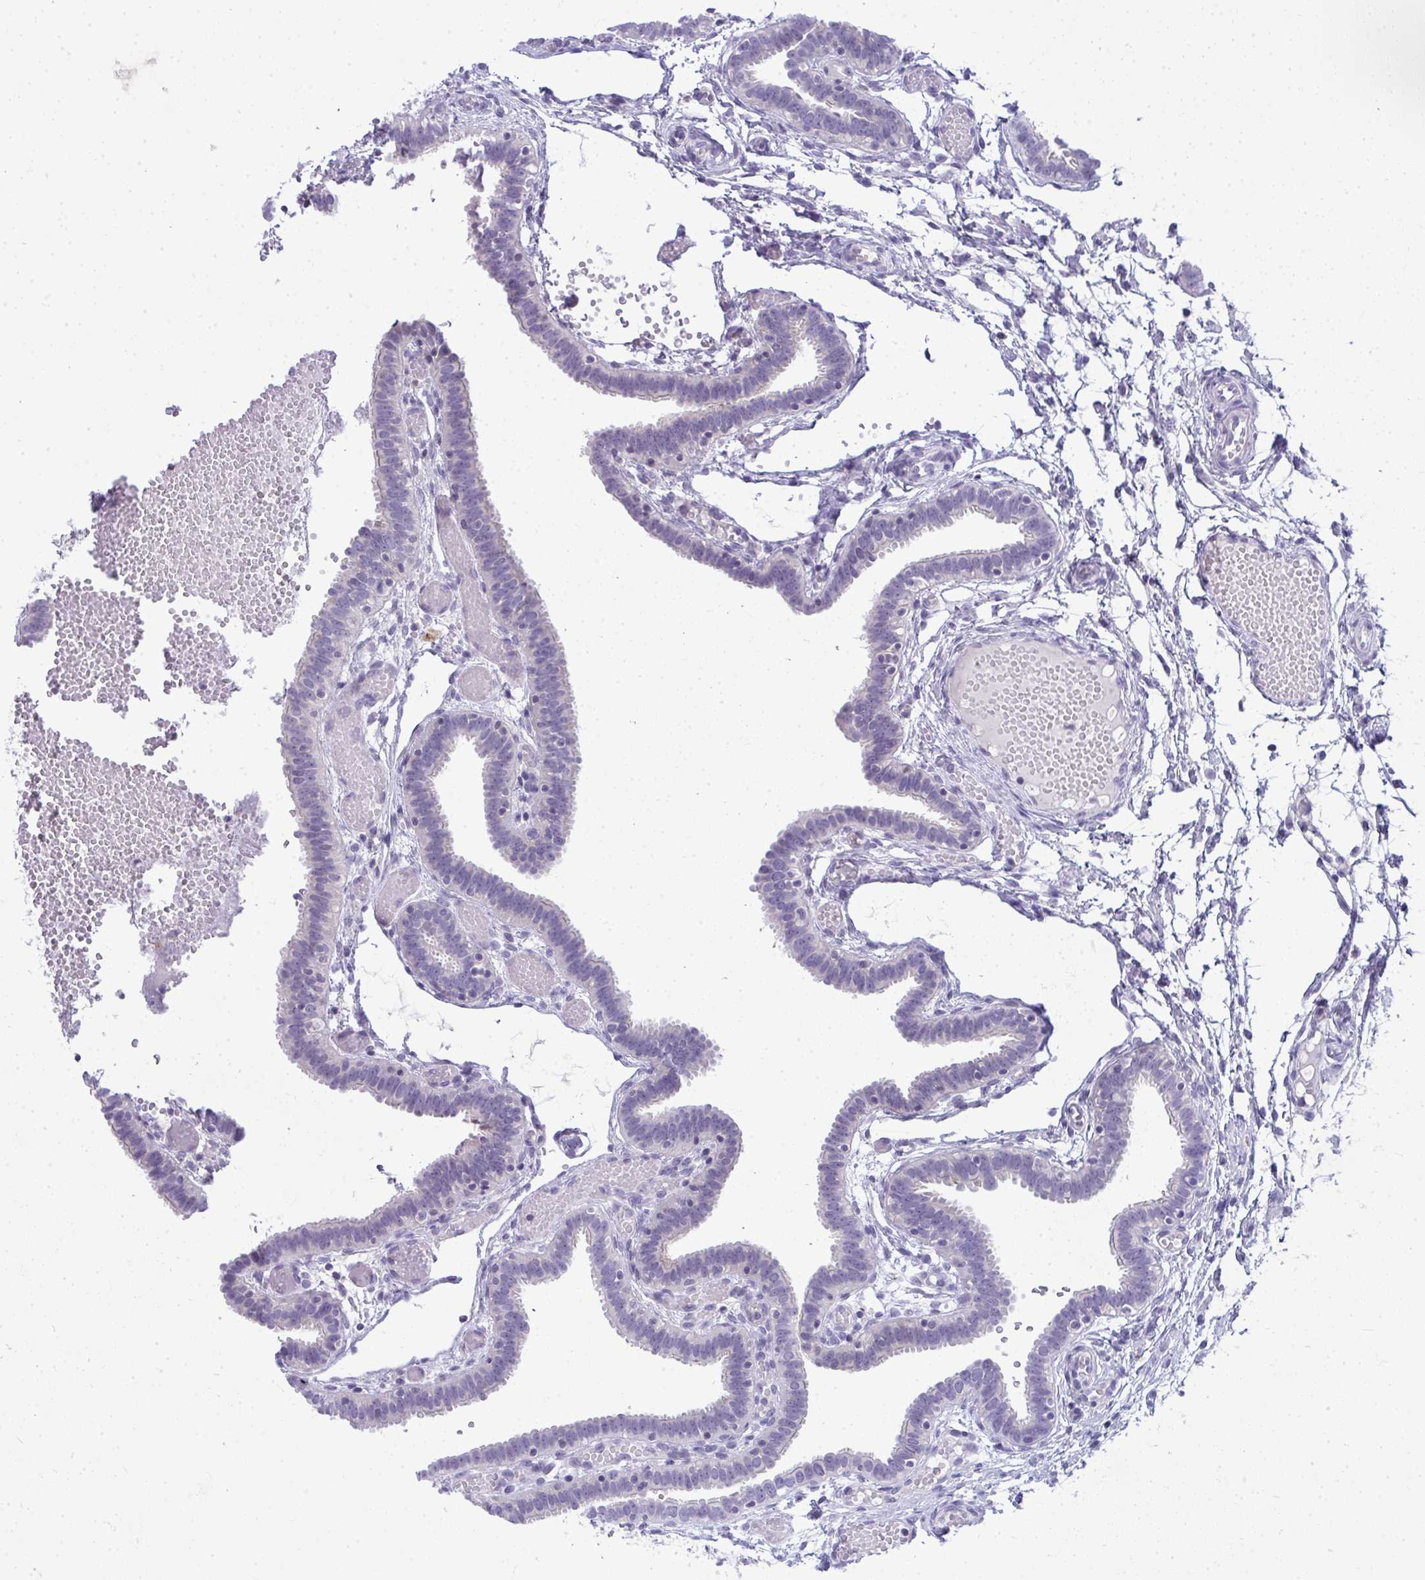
{"staining": {"intensity": "weak", "quantity": "<25%", "location": "cytoplasmic/membranous"}, "tissue": "fallopian tube", "cell_type": "Glandular cells", "image_type": "normal", "snomed": [{"axis": "morphology", "description": "Normal tissue, NOS"}, {"axis": "topography", "description": "Fallopian tube"}], "caption": "The histopathology image reveals no staining of glandular cells in unremarkable fallopian tube. (Stains: DAB IHC with hematoxylin counter stain, Microscopy: brightfield microscopy at high magnification).", "gene": "VPS4B", "patient": {"sex": "female", "age": 37}}